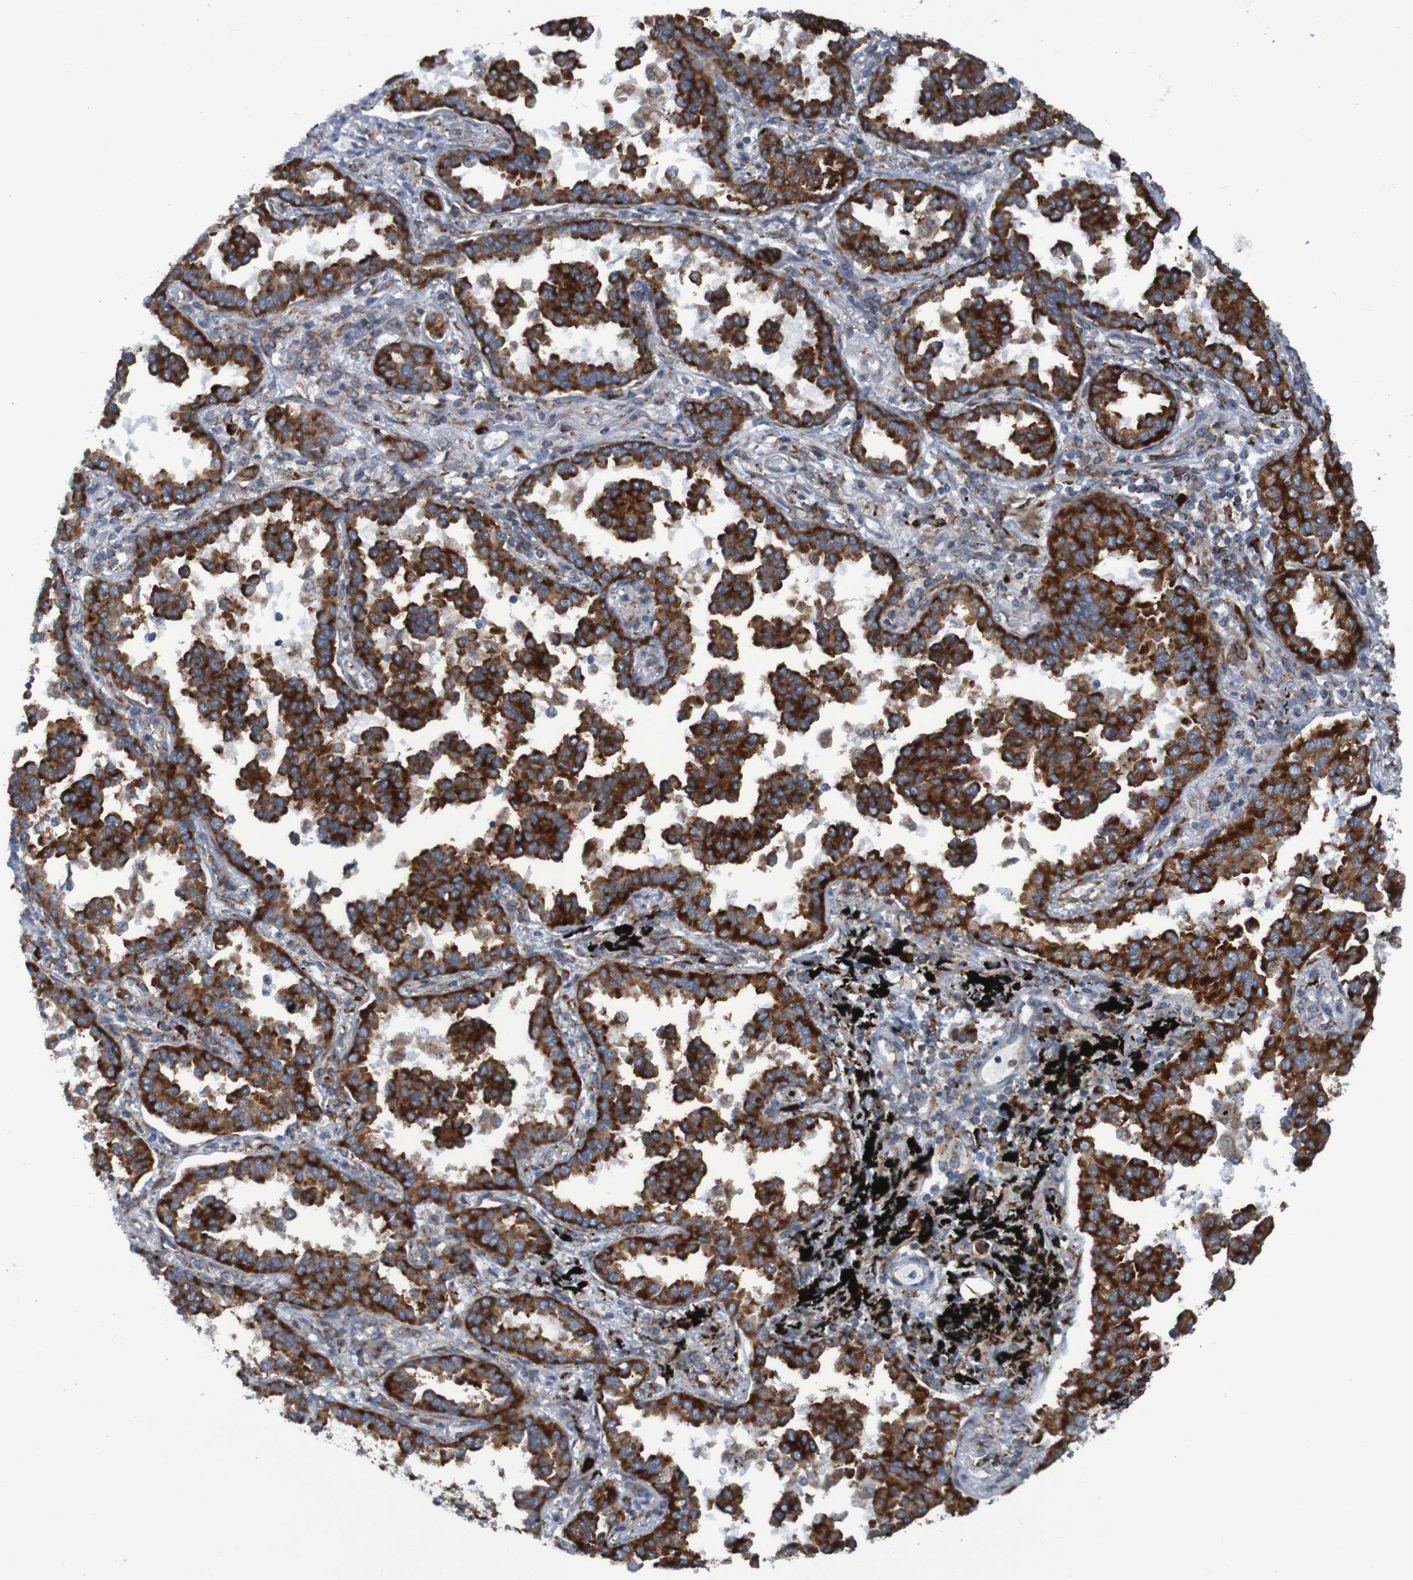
{"staining": {"intensity": "weak", "quantity": ">75%", "location": "cytoplasmic/membranous"}, "tissue": "lung cancer", "cell_type": "Tumor cells", "image_type": "cancer", "snomed": [{"axis": "morphology", "description": "Normal tissue, NOS"}, {"axis": "morphology", "description": "Adenocarcinoma, NOS"}, {"axis": "topography", "description": "Lung"}], "caption": "Immunohistochemical staining of human lung adenocarcinoma demonstrates low levels of weak cytoplasmic/membranous expression in approximately >75% of tumor cells. The staining is performed using DAB brown chromogen to label protein expression. The nuclei are counter-stained blue using hematoxylin.", "gene": "SSR1", "patient": {"sex": "male", "age": 59}}